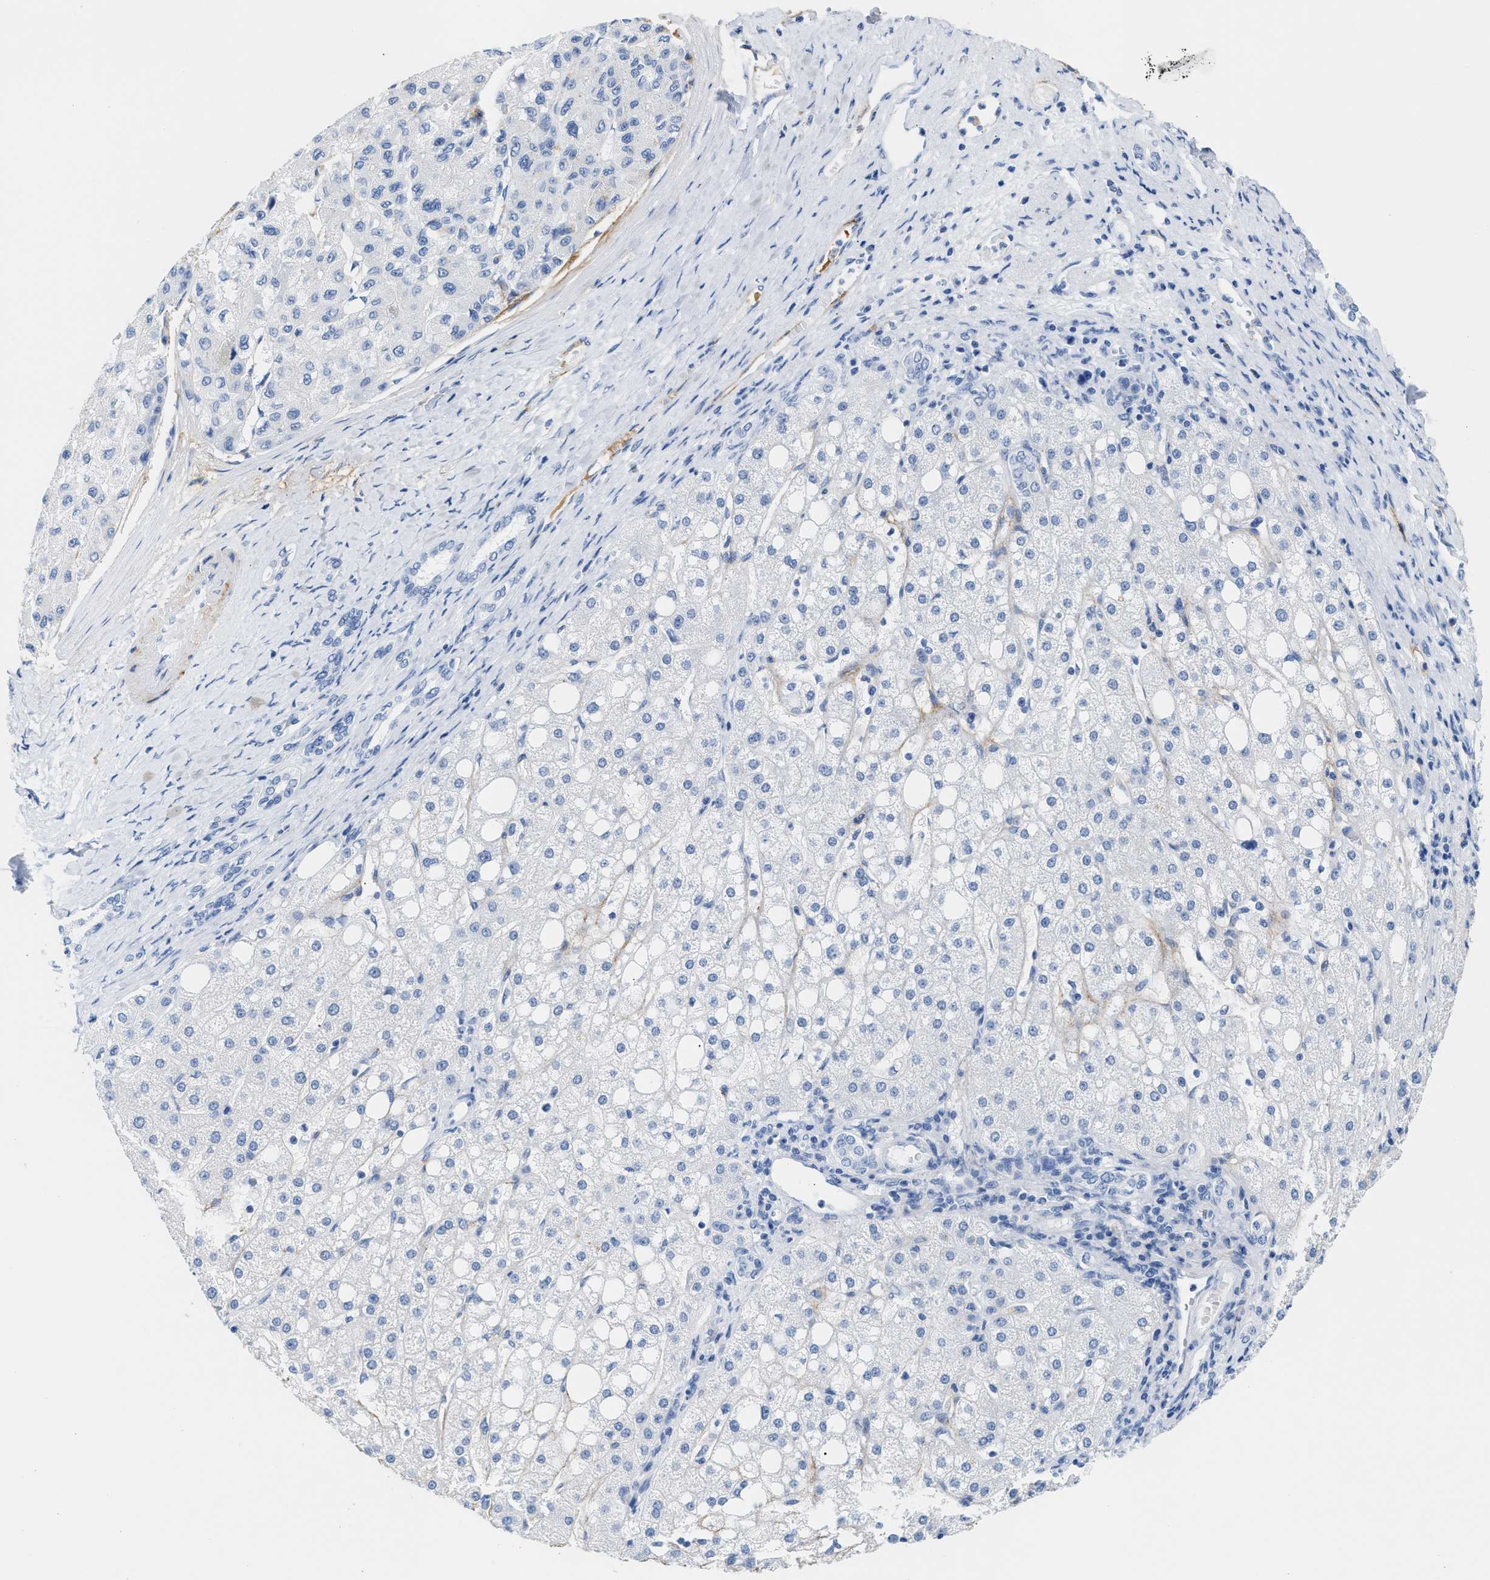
{"staining": {"intensity": "negative", "quantity": "none", "location": "none"}, "tissue": "liver cancer", "cell_type": "Tumor cells", "image_type": "cancer", "snomed": [{"axis": "morphology", "description": "Carcinoma, Hepatocellular, NOS"}, {"axis": "topography", "description": "Liver"}], "caption": "Liver cancer stained for a protein using immunohistochemistry (IHC) reveals no staining tumor cells.", "gene": "TNR", "patient": {"sex": "male", "age": 80}}